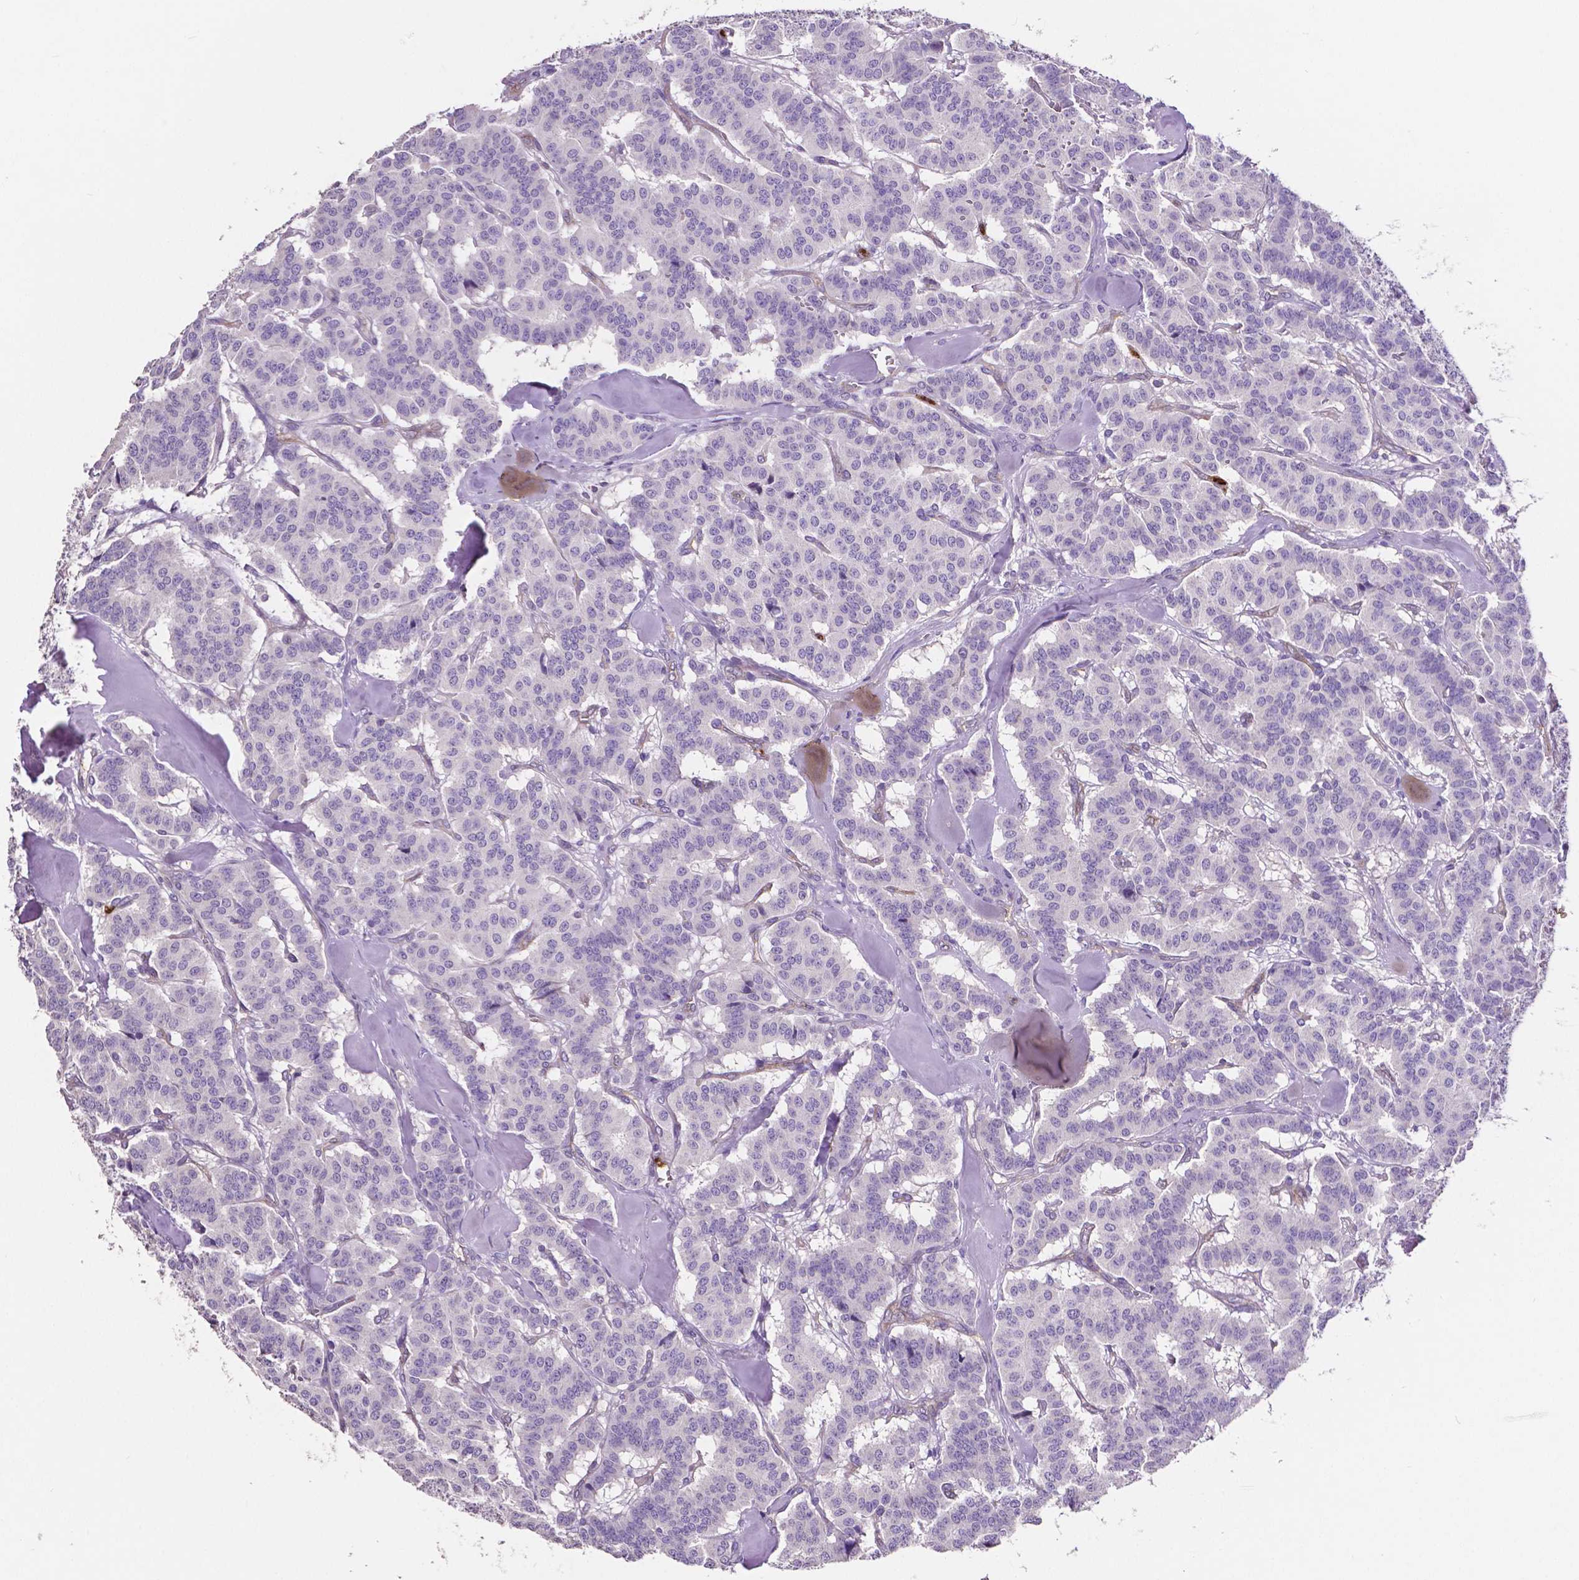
{"staining": {"intensity": "negative", "quantity": "none", "location": "none"}, "tissue": "carcinoid", "cell_type": "Tumor cells", "image_type": "cancer", "snomed": [{"axis": "morphology", "description": "Normal tissue, NOS"}, {"axis": "morphology", "description": "Carcinoid, malignant, NOS"}, {"axis": "topography", "description": "Lung"}], "caption": "The immunohistochemistry (IHC) micrograph has no significant expression in tumor cells of malignant carcinoid tissue. (Brightfield microscopy of DAB (3,3'-diaminobenzidine) immunohistochemistry (IHC) at high magnification).", "gene": "MMP9", "patient": {"sex": "female", "age": 46}}